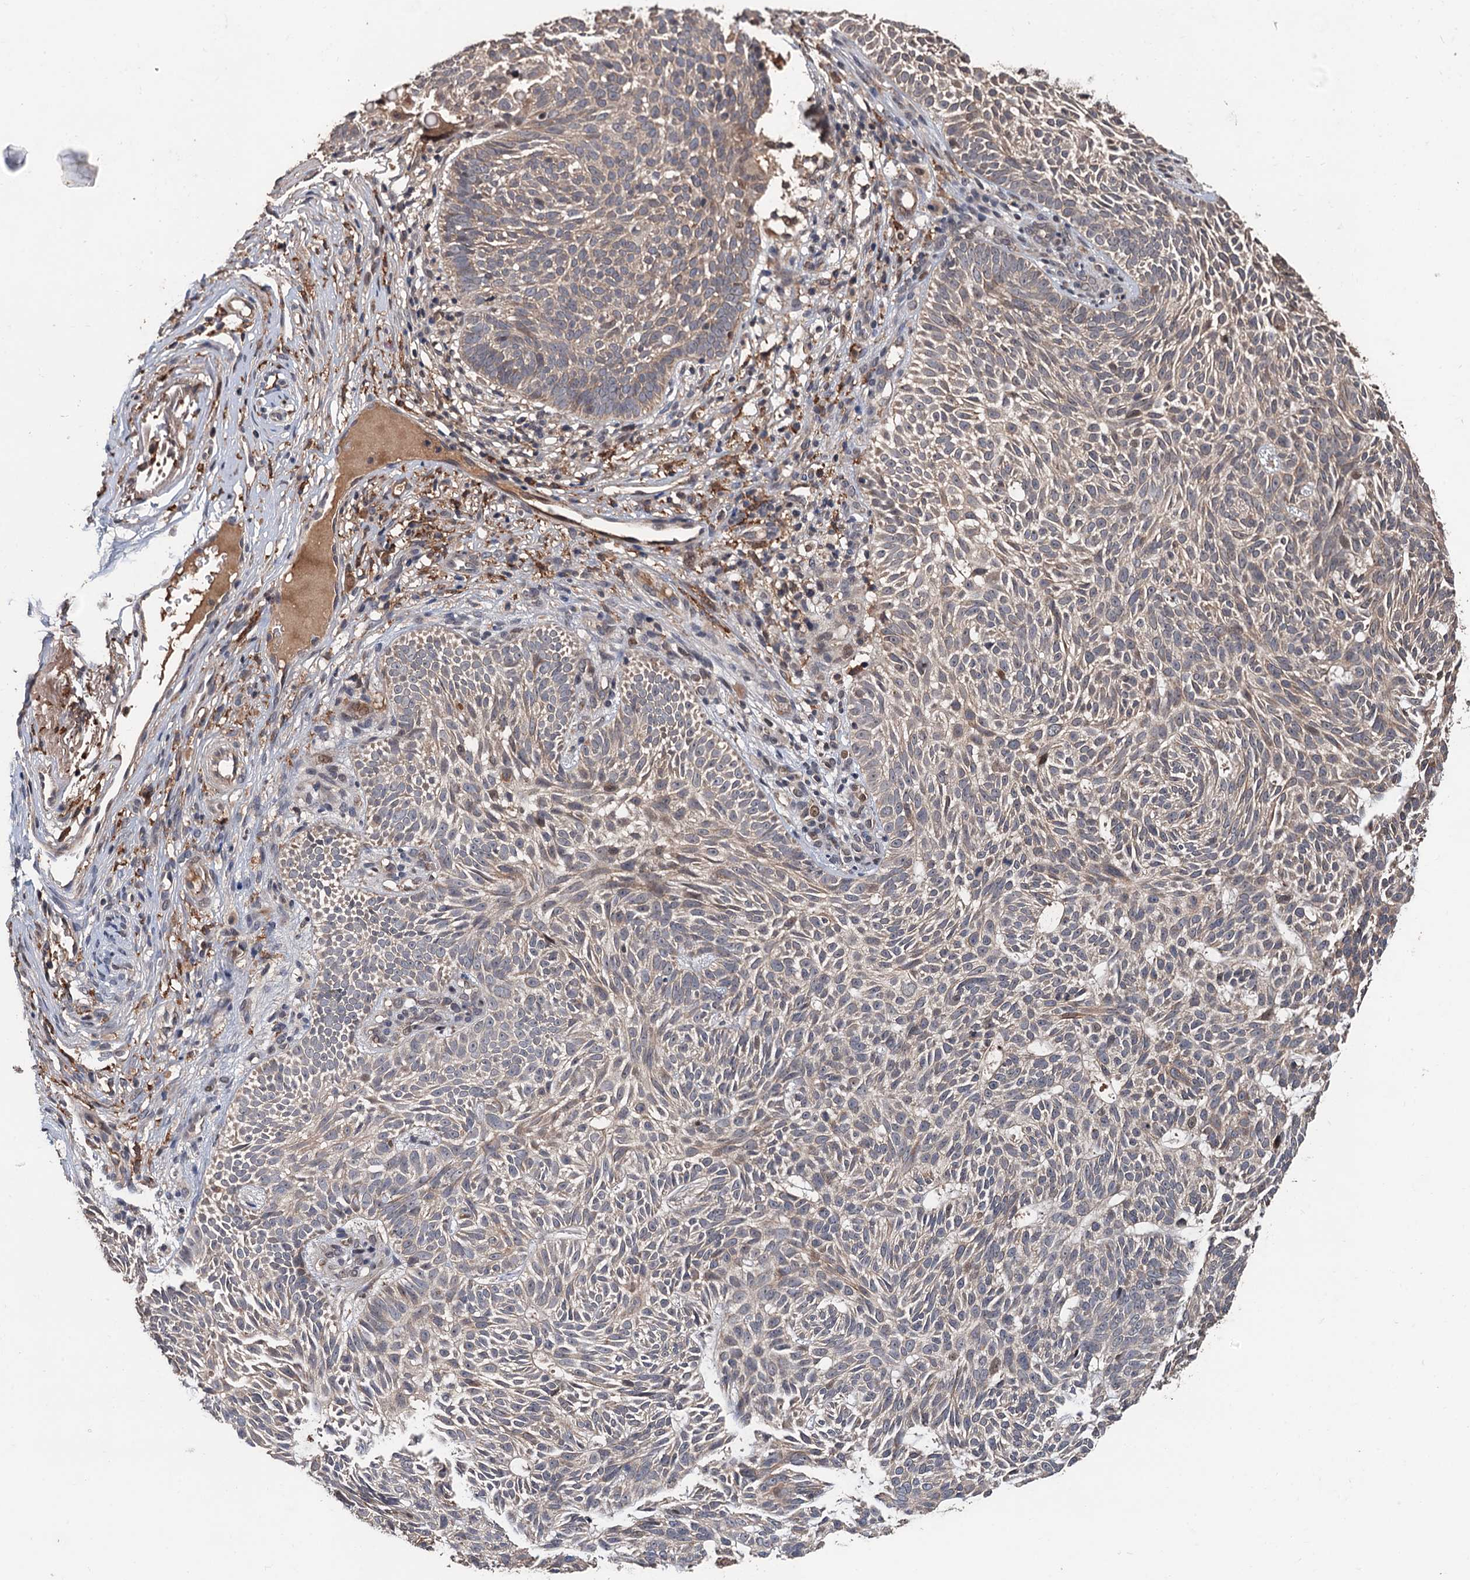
{"staining": {"intensity": "weak", "quantity": "25%-75%", "location": "cytoplasmic/membranous"}, "tissue": "skin cancer", "cell_type": "Tumor cells", "image_type": "cancer", "snomed": [{"axis": "morphology", "description": "Basal cell carcinoma"}, {"axis": "topography", "description": "Skin"}], "caption": "The photomicrograph reveals a brown stain indicating the presence of a protein in the cytoplasmic/membranous of tumor cells in skin cancer (basal cell carcinoma). The staining was performed using DAB to visualize the protein expression in brown, while the nuclei were stained in blue with hematoxylin (Magnification: 20x).", "gene": "ZNF438", "patient": {"sex": "male", "age": 75}}